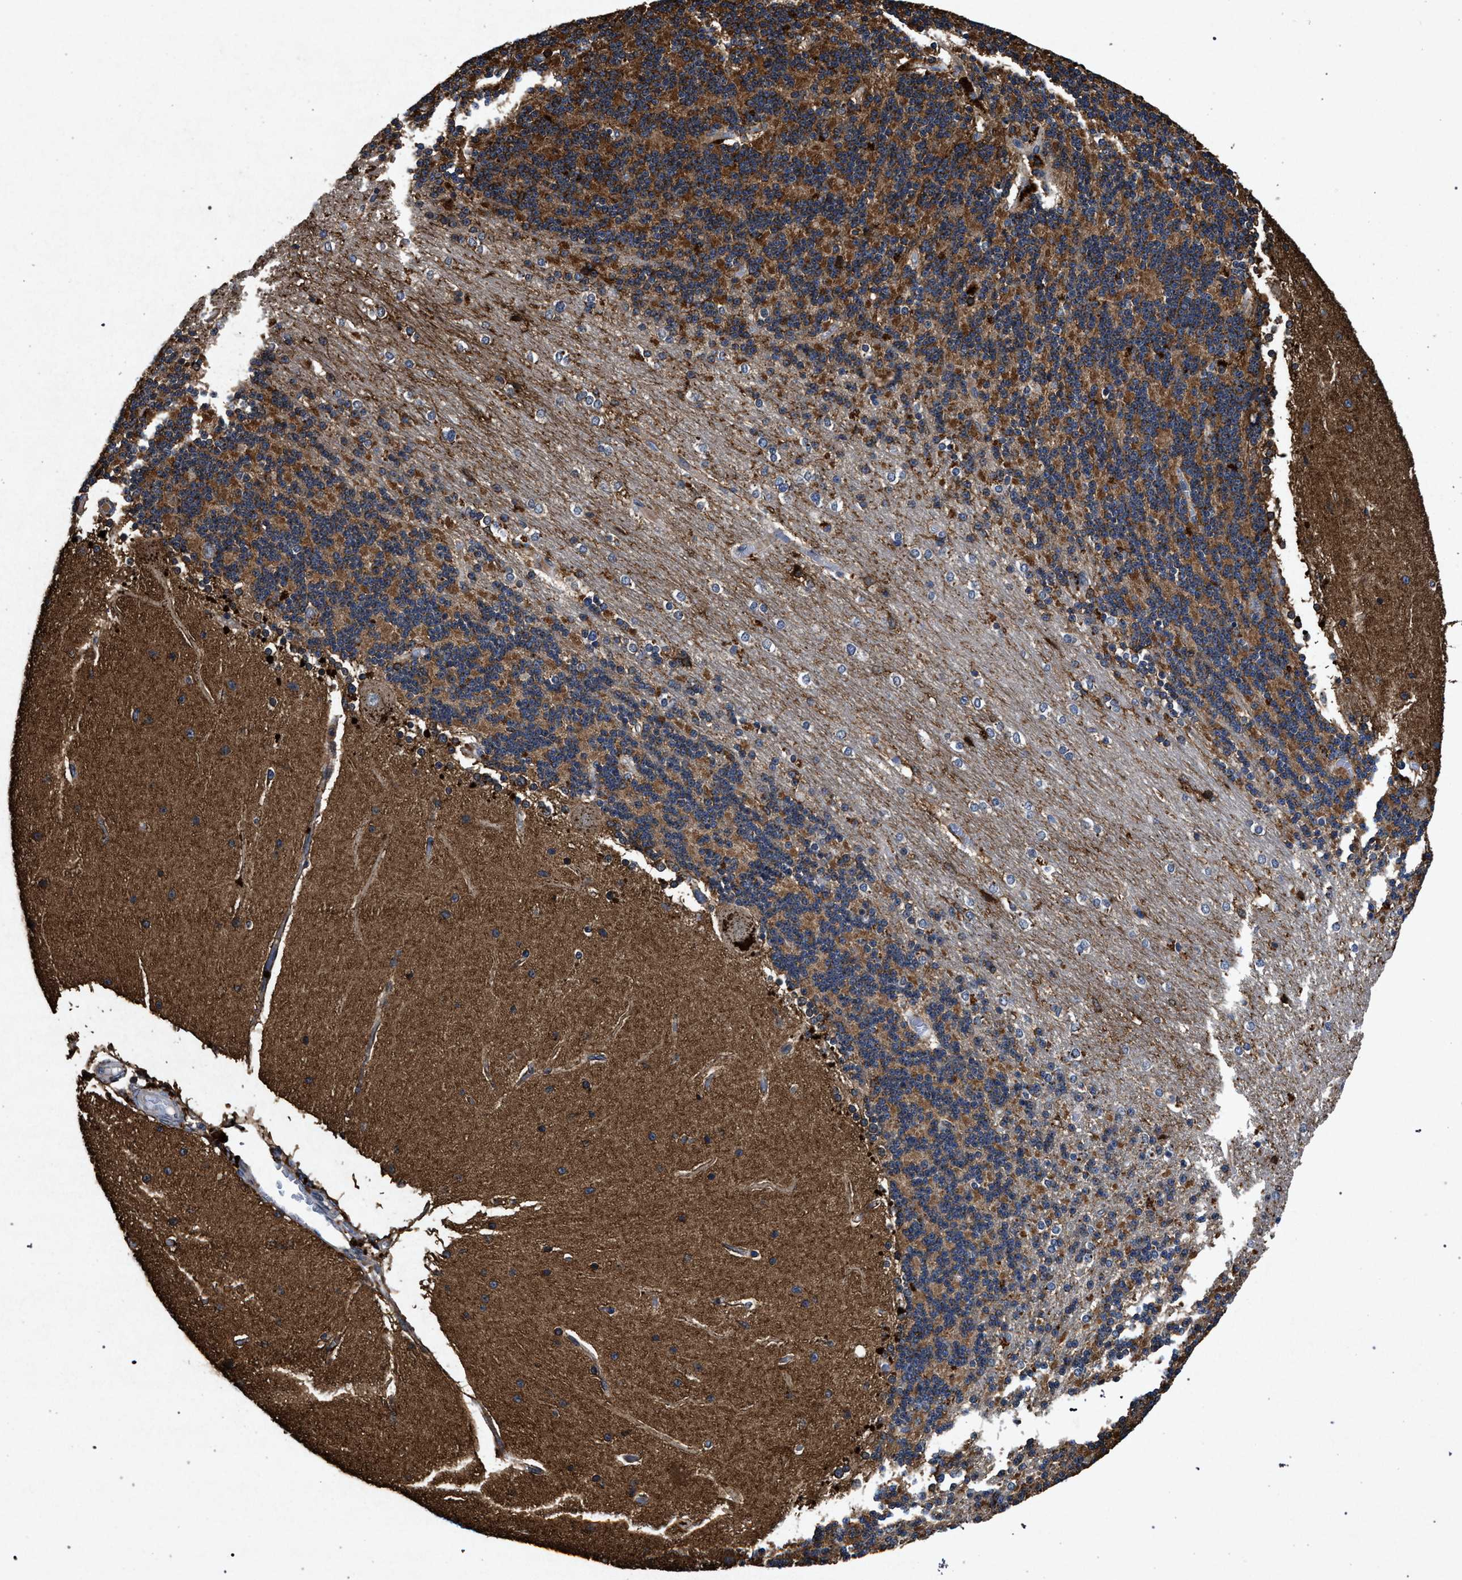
{"staining": {"intensity": "moderate", "quantity": ">75%", "location": "cytoplasmic/membranous"}, "tissue": "cerebellum", "cell_type": "Cells in granular layer", "image_type": "normal", "snomed": [{"axis": "morphology", "description": "Normal tissue, NOS"}, {"axis": "topography", "description": "Cerebellum"}], "caption": "Moderate cytoplasmic/membranous expression is seen in approximately >75% of cells in granular layer in normal cerebellum. (Stains: DAB (3,3'-diaminobenzidine) in brown, nuclei in blue, Microscopy: brightfield microscopy at high magnification).", "gene": "MARCKS", "patient": {"sex": "female", "age": 54}}